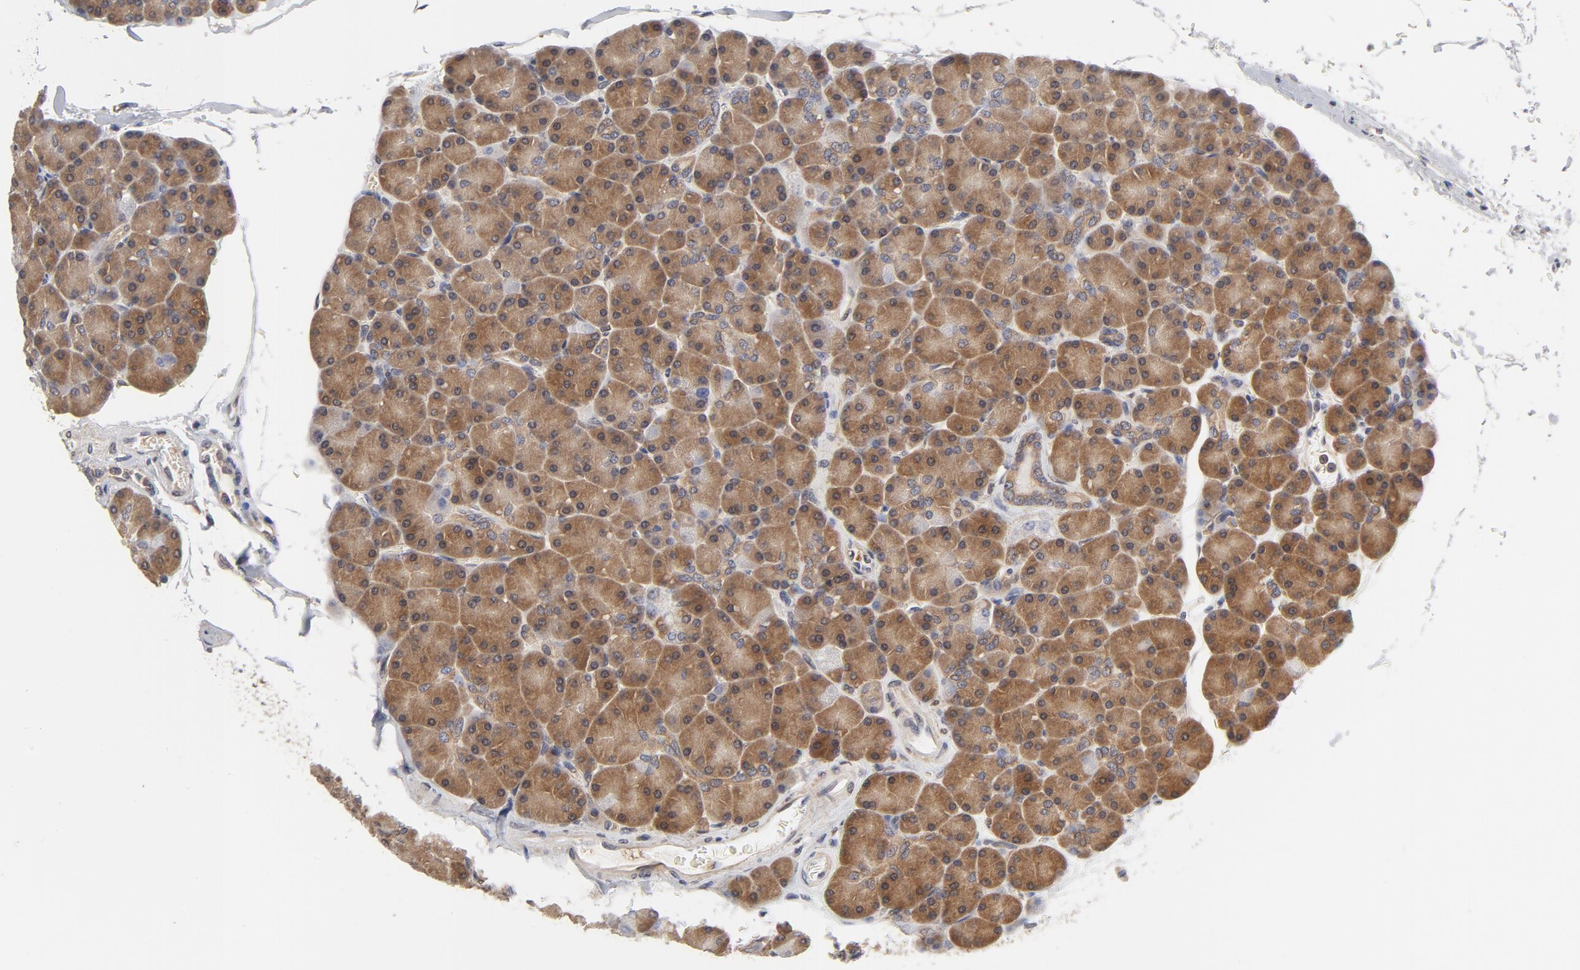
{"staining": {"intensity": "moderate", "quantity": ">75%", "location": "cytoplasmic/membranous"}, "tissue": "pancreas", "cell_type": "Exocrine glandular cells", "image_type": "normal", "snomed": [{"axis": "morphology", "description": "Normal tissue, NOS"}, {"axis": "topography", "description": "Pancreas"}], "caption": "Immunohistochemistry (IHC) (DAB (3,3'-diaminobenzidine)) staining of unremarkable human pancreas demonstrates moderate cytoplasmic/membranous protein expression in approximately >75% of exocrine glandular cells.", "gene": "ASMTL", "patient": {"sex": "female", "age": 43}}